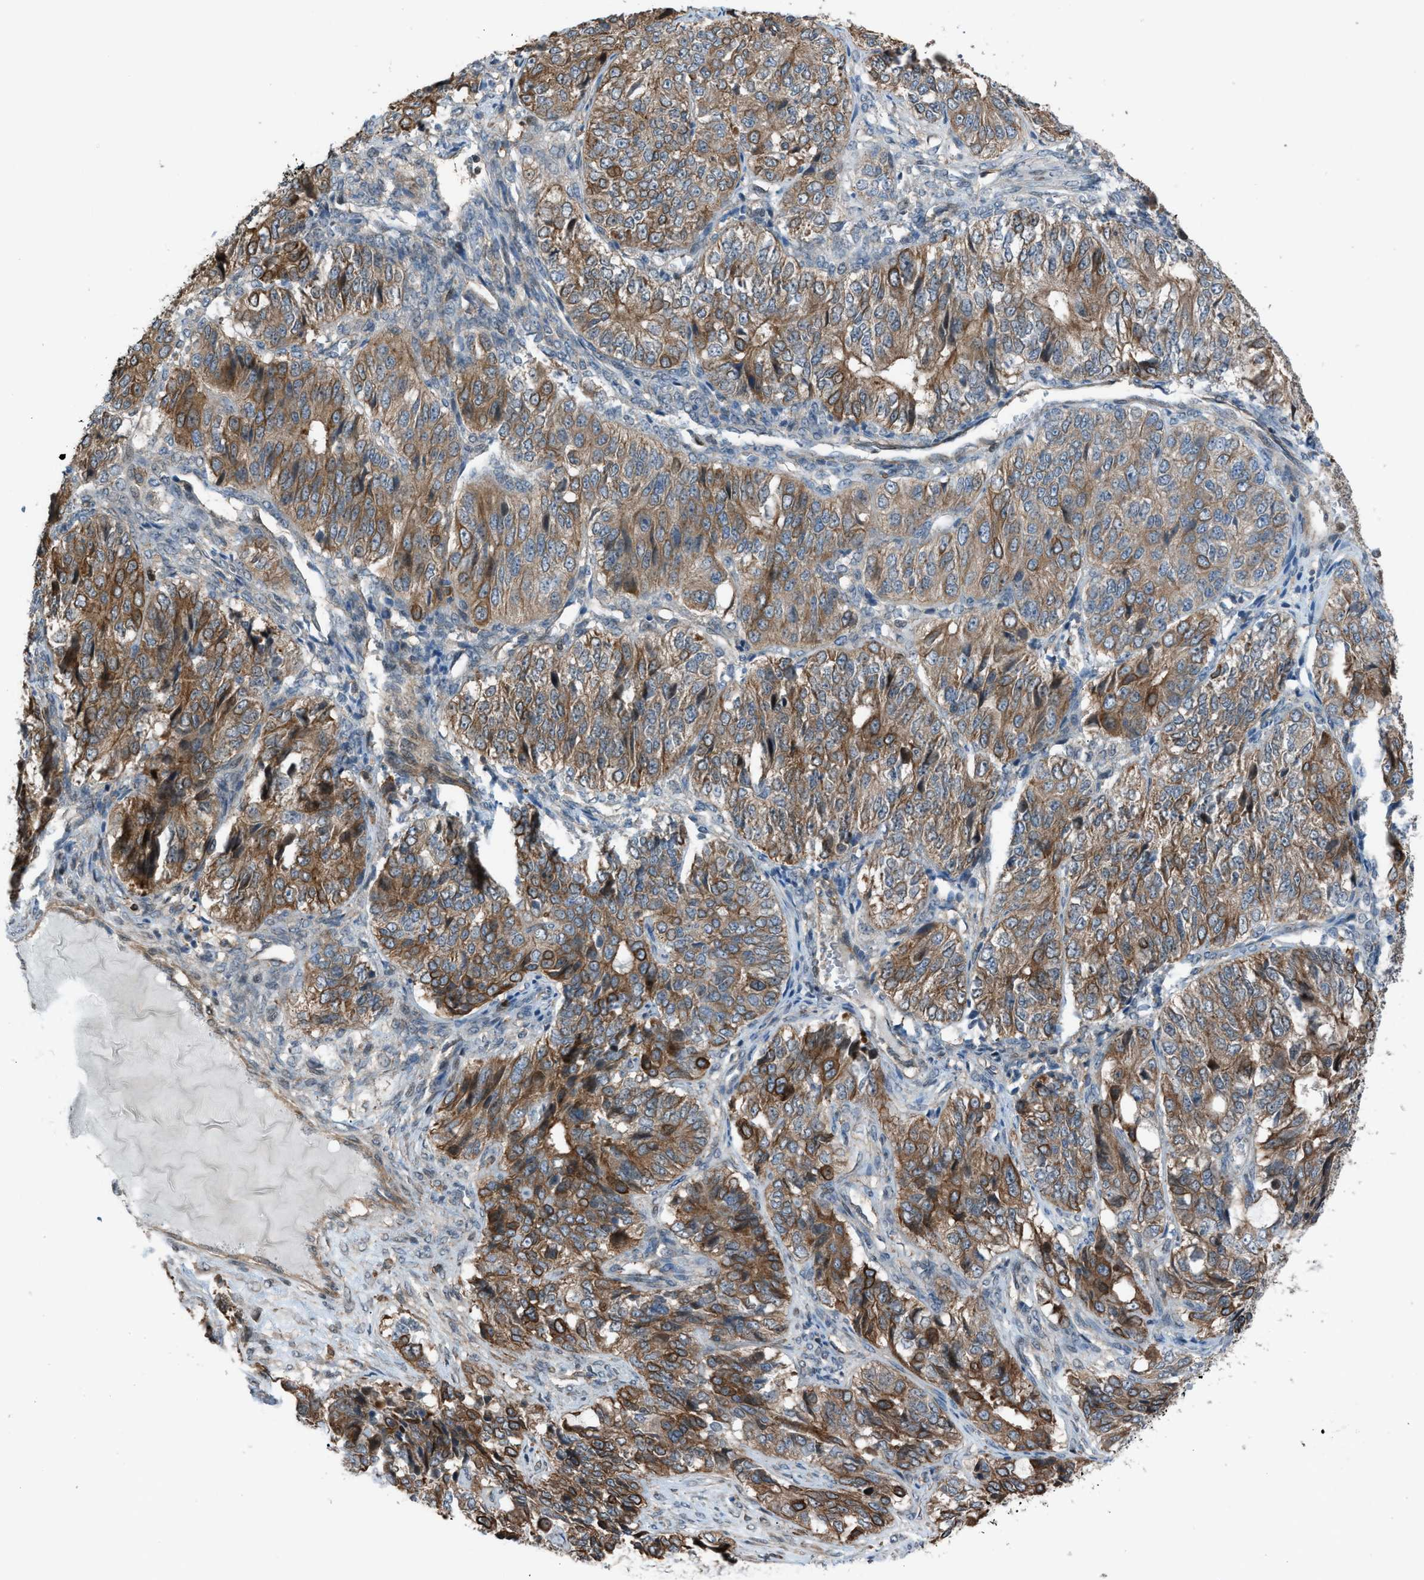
{"staining": {"intensity": "moderate", "quantity": ">75%", "location": "cytoplasmic/membranous"}, "tissue": "ovarian cancer", "cell_type": "Tumor cells", "image_type": "cancer", "snomed": [{"axis": "morphology", "description": "Carcinoma, endometroid"}, {"axis": "topography", "description": "Ovary"}], "caption": "Moderate cytoplasmic/membranous expression for a protein is seen in approximately >75% of tumor cells of endometroid carcinoma (ovarian) using IHC.", "gene": "DYRK1A", "patient": {"sex": "female", "age": 51}}